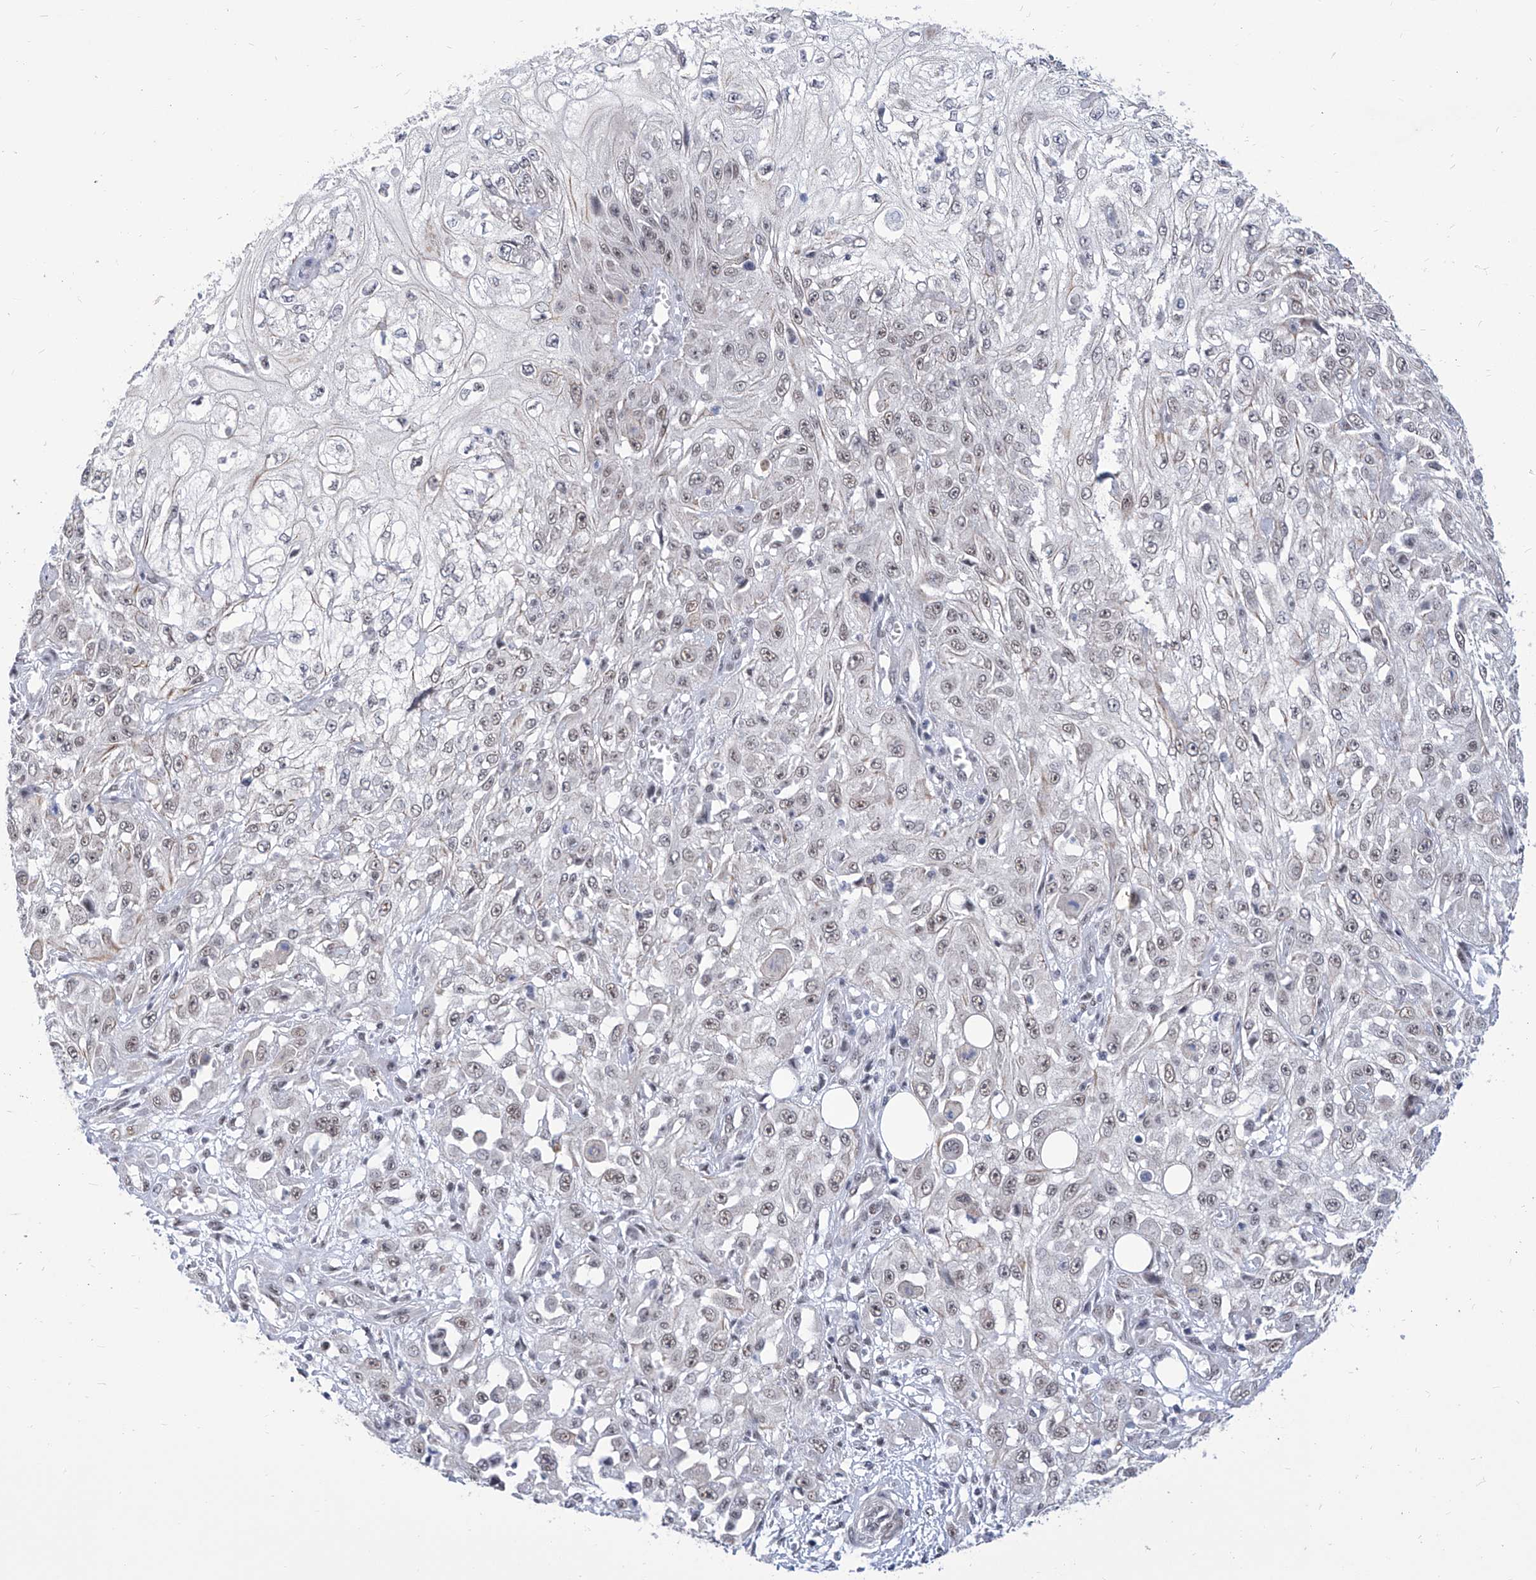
{"staining": {"intensity": "weak", "quantity": "25%-75%", "location": "nuclear"}, "tissue": "skin cancer", "cell_type": "Tumor cells", "image_type": "cancer", "snomed": [{"axis": "morphology", "description": "Squamous cell carcinoma, NOS"}, {"axis": "morphology", "description": "Squamous cell carcinoma, metastatic, NOS"}, {"axis": "topography", "description": "Skin"}, {"axis": "topography", "description": "Lymph node"}], "caption": "IHC image of neoplastic tissue: skin cancer stained using IHC exhibits low levels of weak protein expression localized specifically in the nuclear of tumor cells, appearing as a nuclear brown color.", "gene": "SART1", "patient": {"sex": "male", "age": 75}}